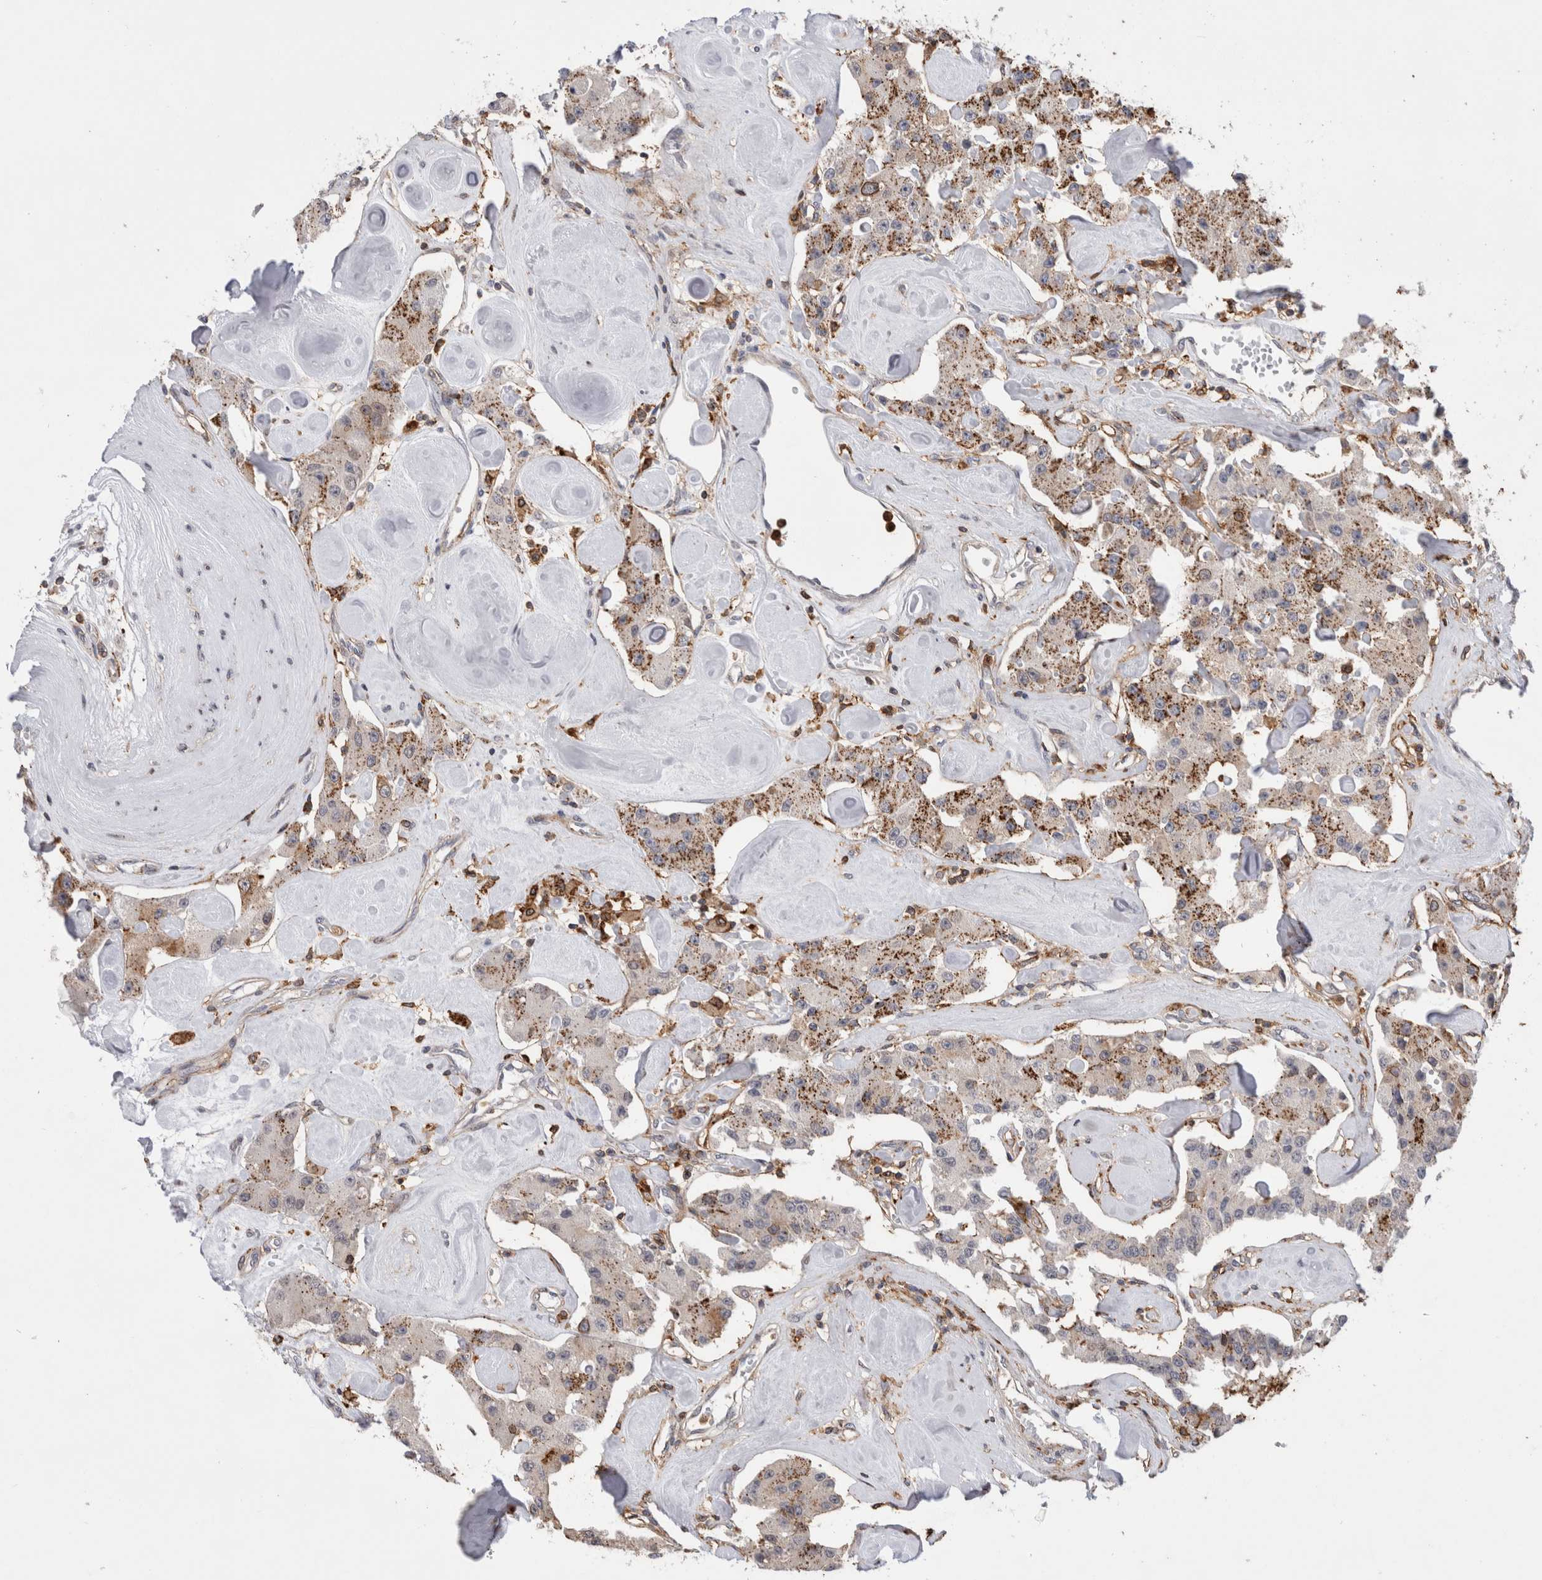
{"staining": {"intensity": "moderate", "quantity": ">75%", "location": "cytoplasmic/membranous"}, "tissue": "carcinoid", "cell_type": "Tumor cells", "image_type": "cancer", "snomed": [{"axis": "morphology", "description": "Carcinoid, malignant, NOS"}, {"axis": "topography", "description": "Pancreas"}], "caption": "This image reveals immunohistochemistry staining of carcinoid, with medium moderate cytoplasmic/membranous staining in about >75% of tumor cells.", "gene": "CCDC88B", "patient": {"sex": "male", "age": 41}}